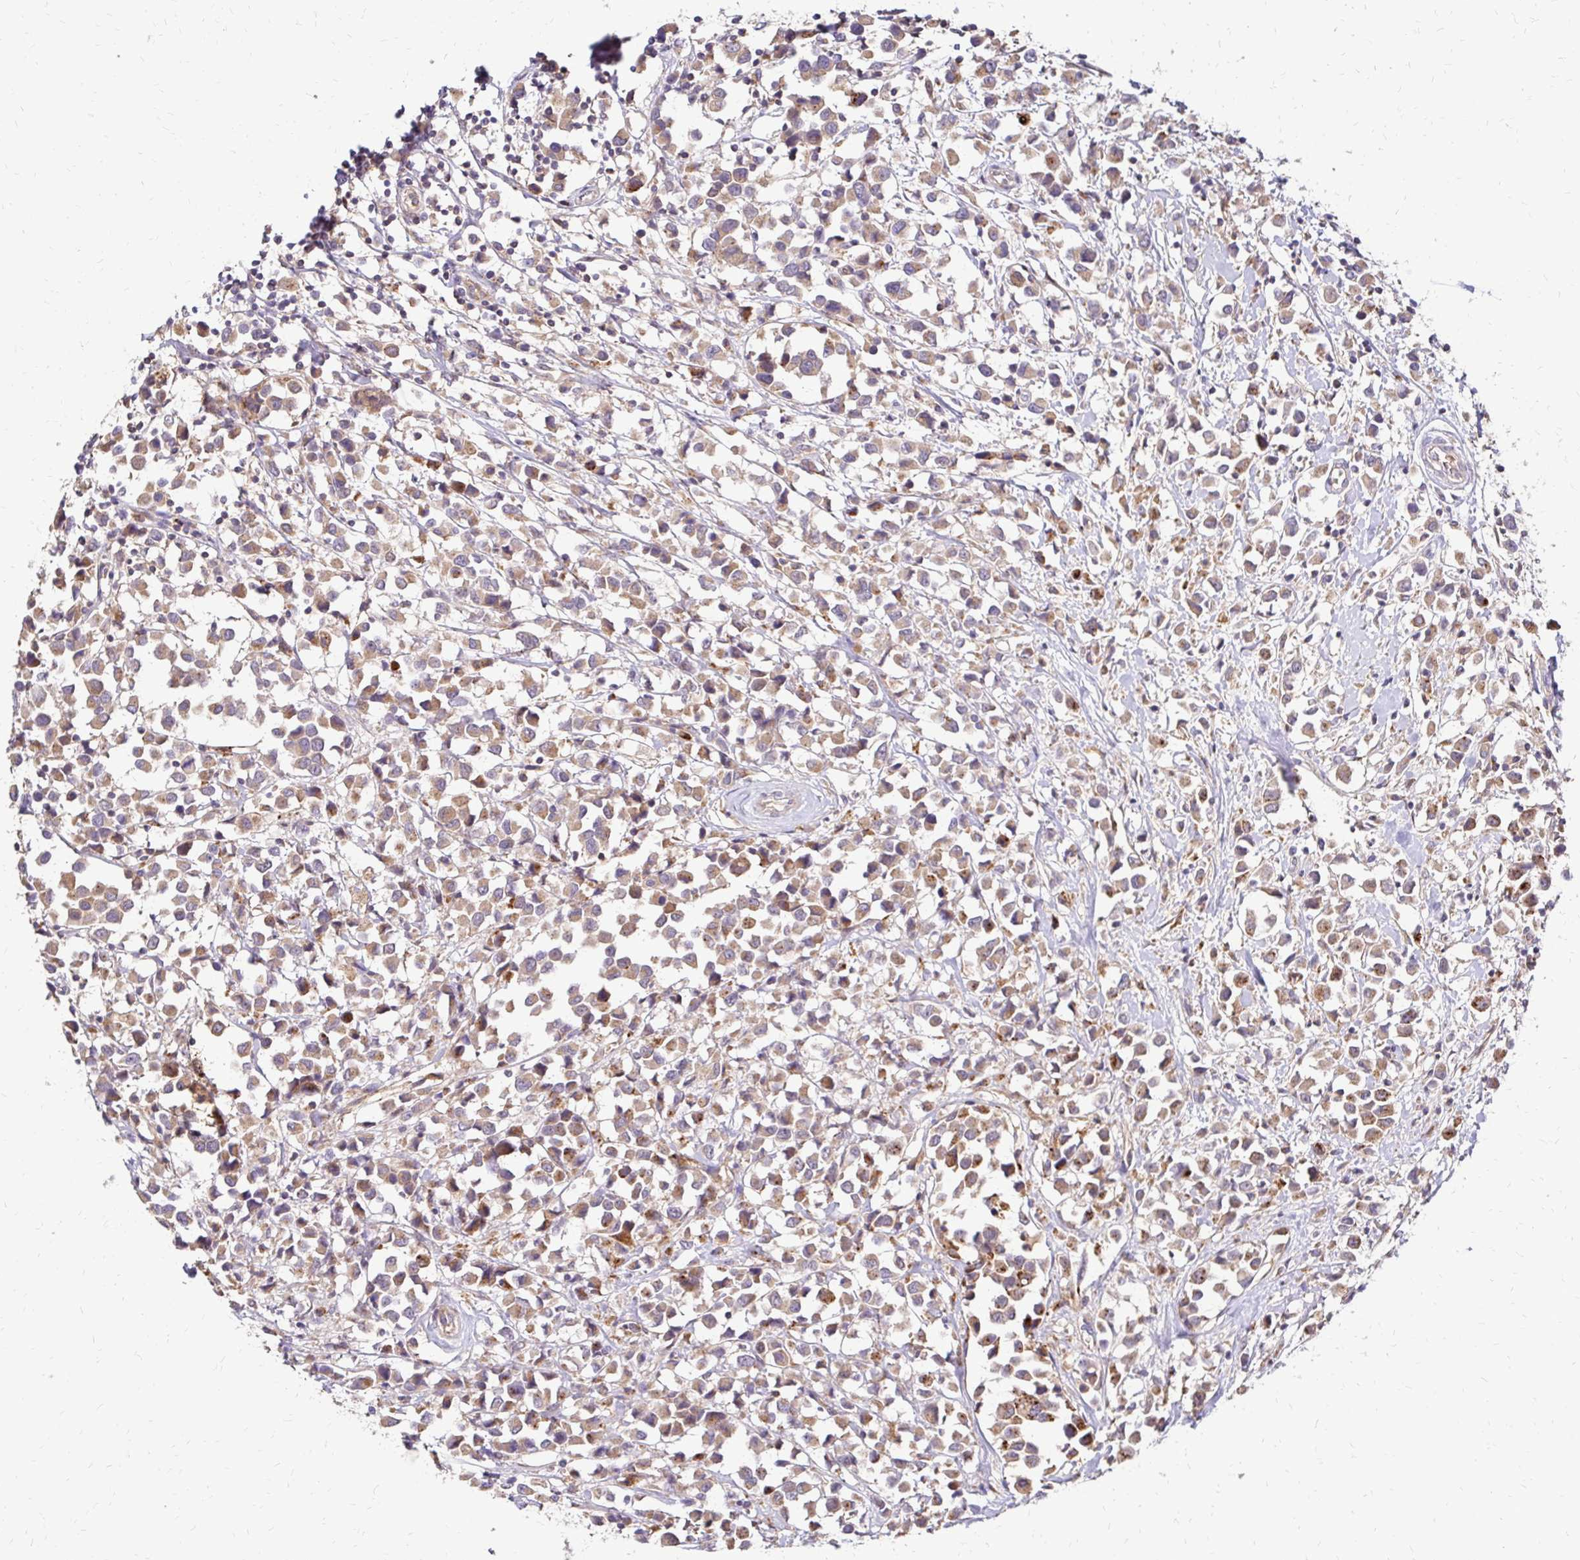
{"staining": {"intensity": "moderate", "quantity": ">75%", "location": "cytoplasmic/membranous"}, "tissue": "breast cancer", "cell_type": "Tumor cells", "image_type": "cancer", "snomed": [{"axis": "morphology", "description": "Duct carcinoma"}, {"axis": "topography", "description": "Breast"}], "caption": "Tumor cells demonstrate medium levels of moderate cytoplasmic/membranous staining in about >75% of cells in breast cancer (infiltrating ductal carcinoma).", "gene": "IDUA", "patient": {"sex": "female", "age": 61}}